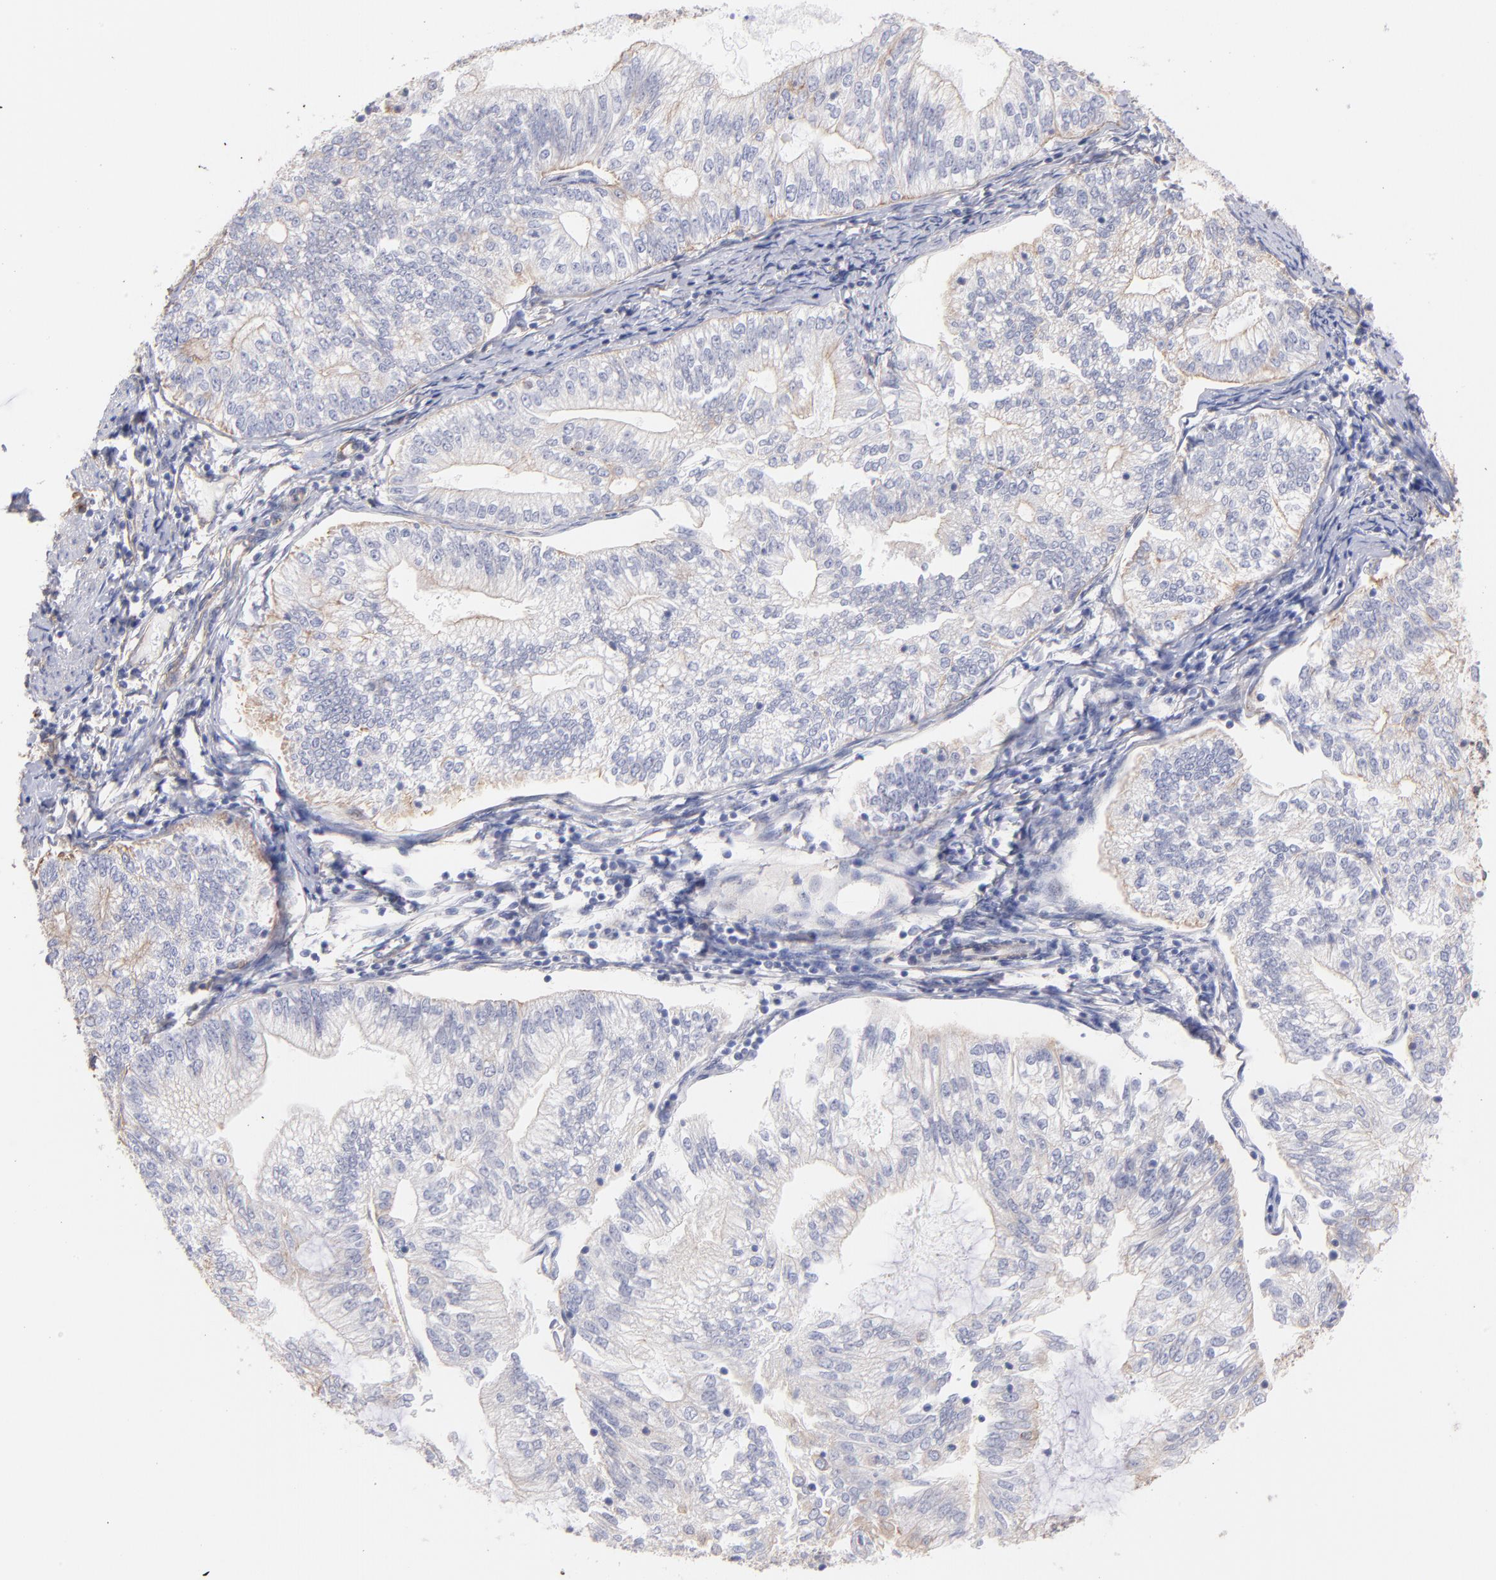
{"staining": {"intensity": "weak", "quantity": "25%-75%", "location": "cytoplasmic/membranous"}, "tissue": "endometrial cancer", "cell_type": "Tumor cells", "image_type": "cancer", "snomed": [{"axis": "morphology", "description": "Adenocarcinoma, NOS"}, {"axis": "topography", "description": "Endometrium"}], "caption": "Protein staining of adenocarcinoma (endometrial) tissue shows weak cytoplasmic/membranous staining in approximately 25%-75% of tumor cells.", "gene": "PLEC", "patient": {"sex": "female", "age": 69}}